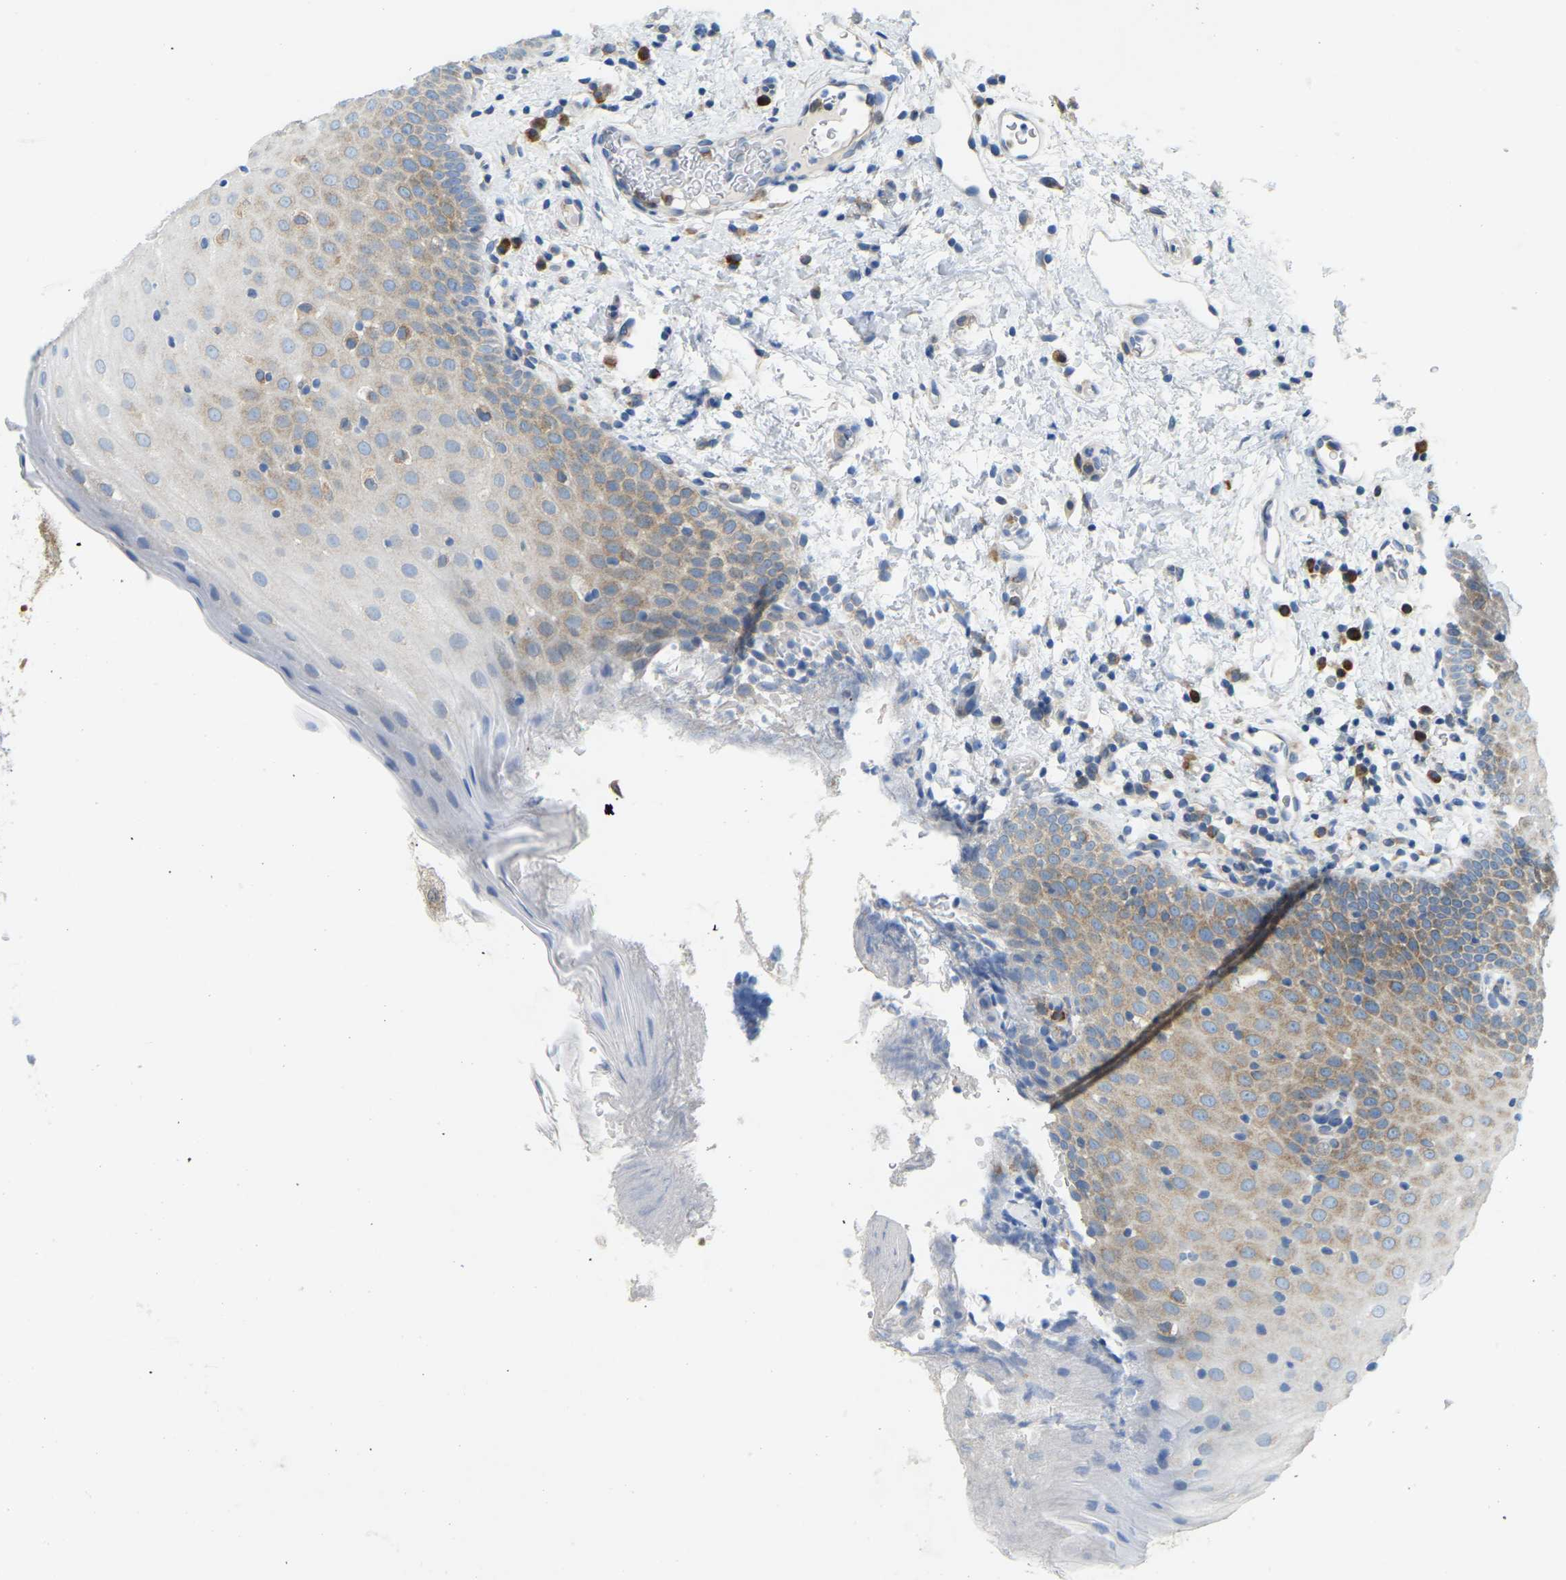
{"staining": {"intensity": "weak", "quantity": ">75%", "location": "cytoplasmic/membranous"}, "tissue": "oral mucosa", "cell_type": "Squamous epithelial cells", "image_type": "normal", "snomed": [{"axis": "morphology", "description": "Normal tissue, NOS"}, {"axis": "topography", "description": "Oral tissue"}], "caption": "IHC of benign oral mucosa reveals low levels of weak cytoplasmic/membranous staining in approximately >75% of squamous epithelial cells.", "gene": "SND1", "patient": {"sex": "male", "age": 66}}